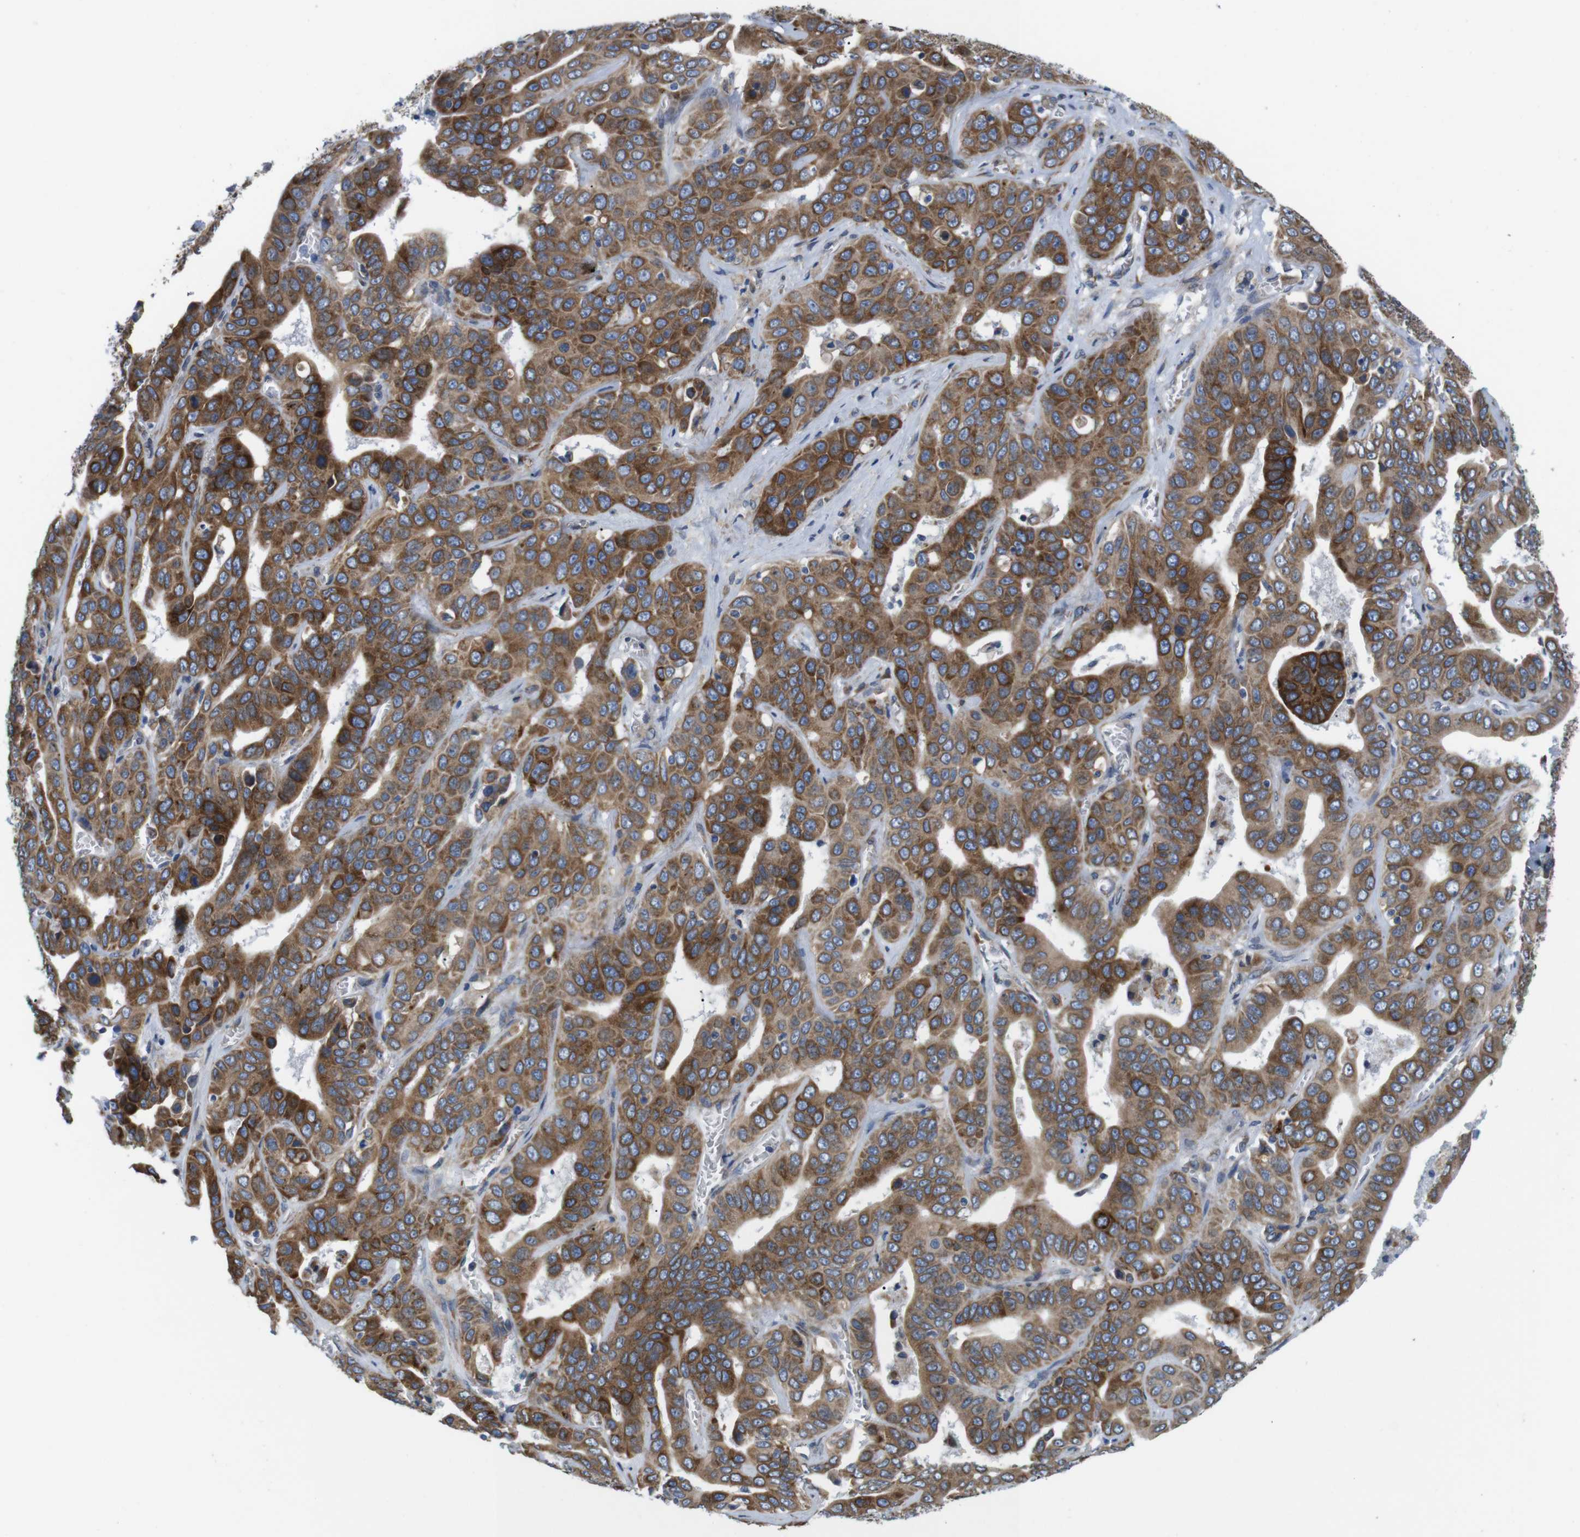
{"staining": {"intensity": "moderate", "quantity": ">75%", "location": "cytoplasmic/membranous"}, "tissue": "liver cancer", "cell_type": "Tumor cells", "image_type": "cancer", "snomed": [{"axis": "morphology", "description": "Cholangiocarcinoma"}, {"axis": "topography", "description": "Liver"}], "caption": "A photomicrograph of human cholangiocarcinoma (liver) stained for a protein reveals moderate cytoplasmic/membranous brown staining in tumor cells.", "gene": "HACD3", "patient": {"sex": "female", "age": 52}}